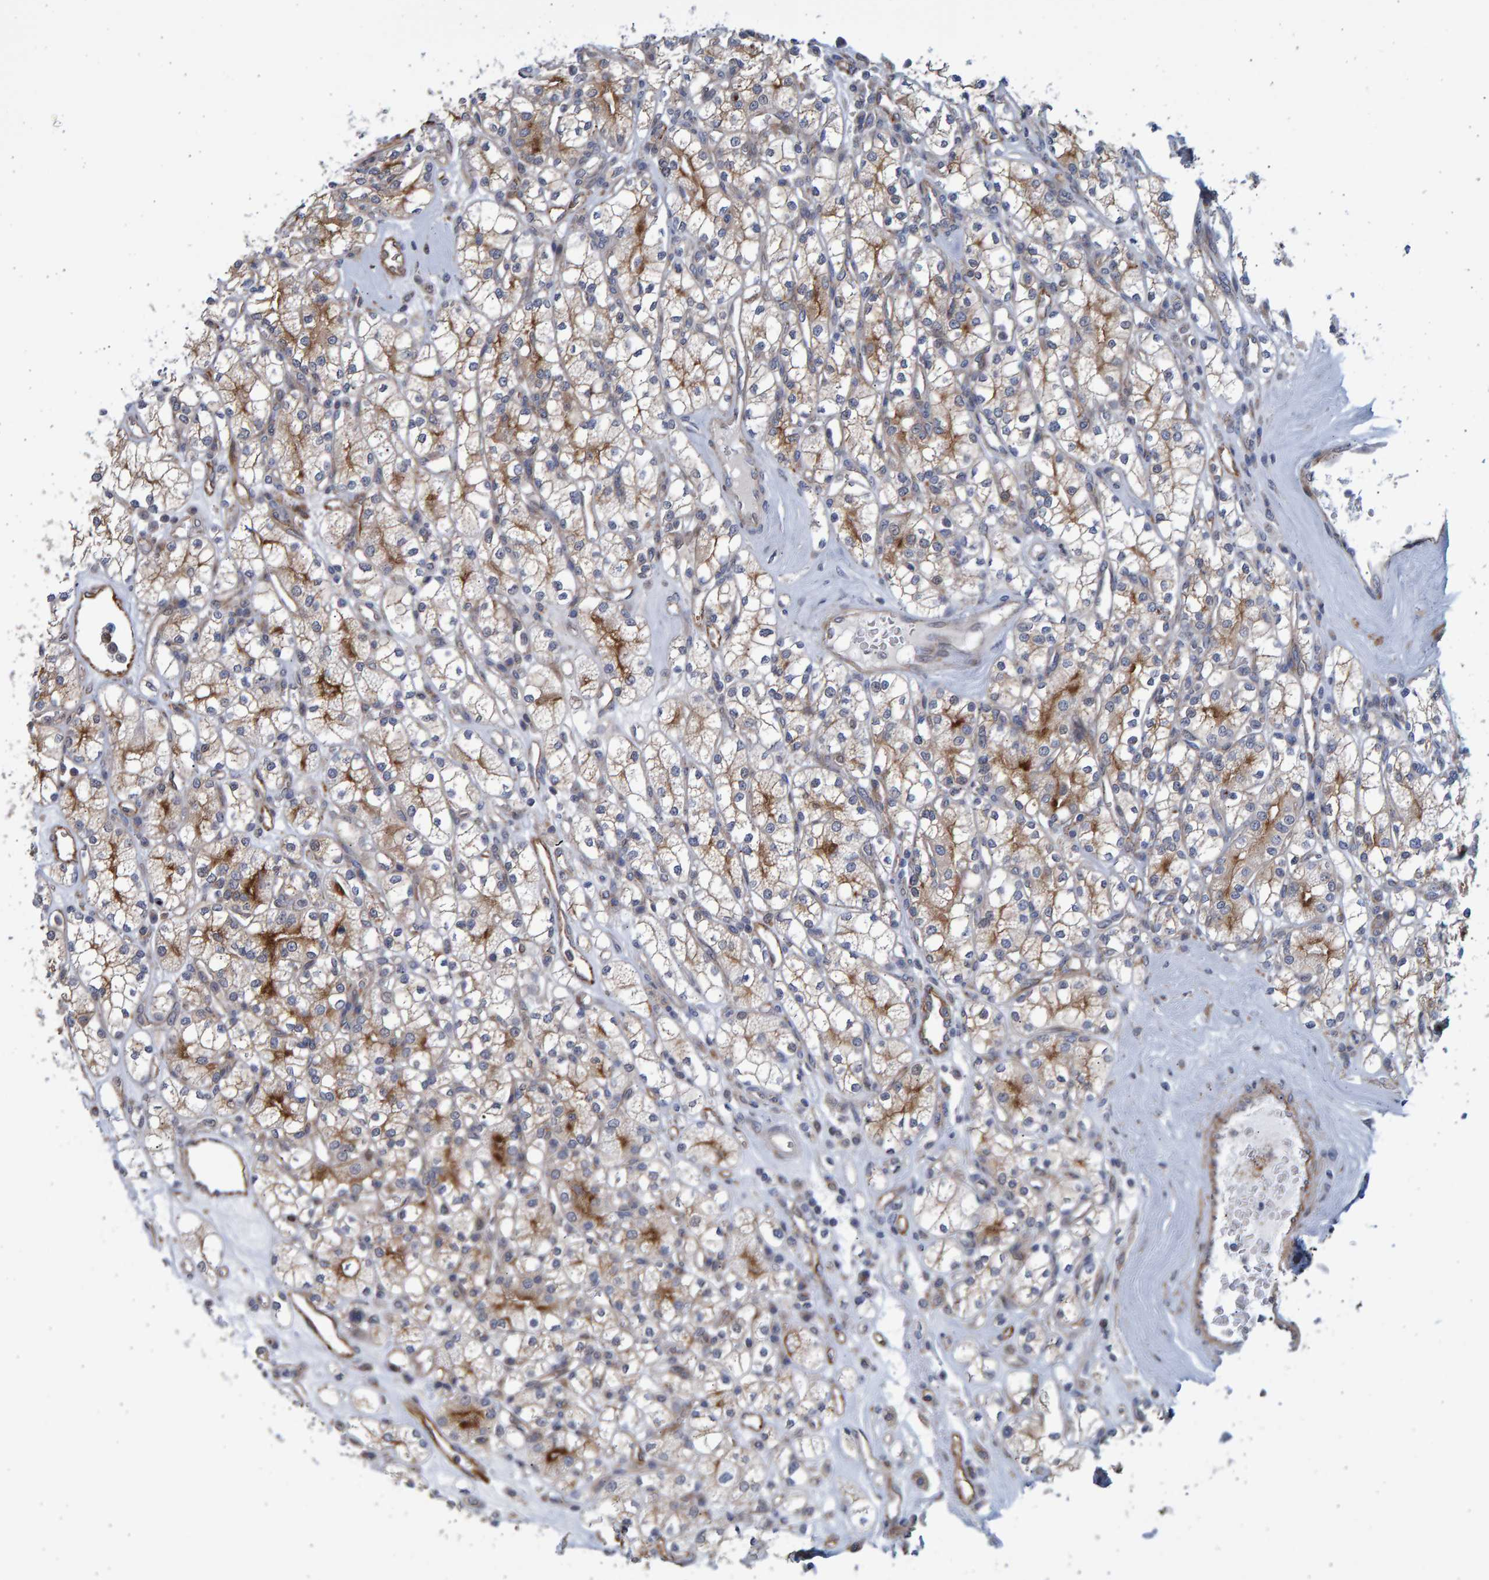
{"staining": {"intensity": "moderate", "quantity": "25%-75%", "location": "cytoplasmic/membranous"}, "tissue": "renal cancer", "cell_type": "Tumor cells", "image_type": "cancer", "snomed": [{"axis": "morphology", "description": "Adenocarcinoma, NOS"}, {"axis": "topography", "description": "Kidney"}], "caption": "A brown stain shows moderate cytoplasmic/membranous staining of a protein in renal cancer (adenocarcinoma) tumor cells.", "gene": "LRBA", "patient": {"sex": "male", "age": 77}}